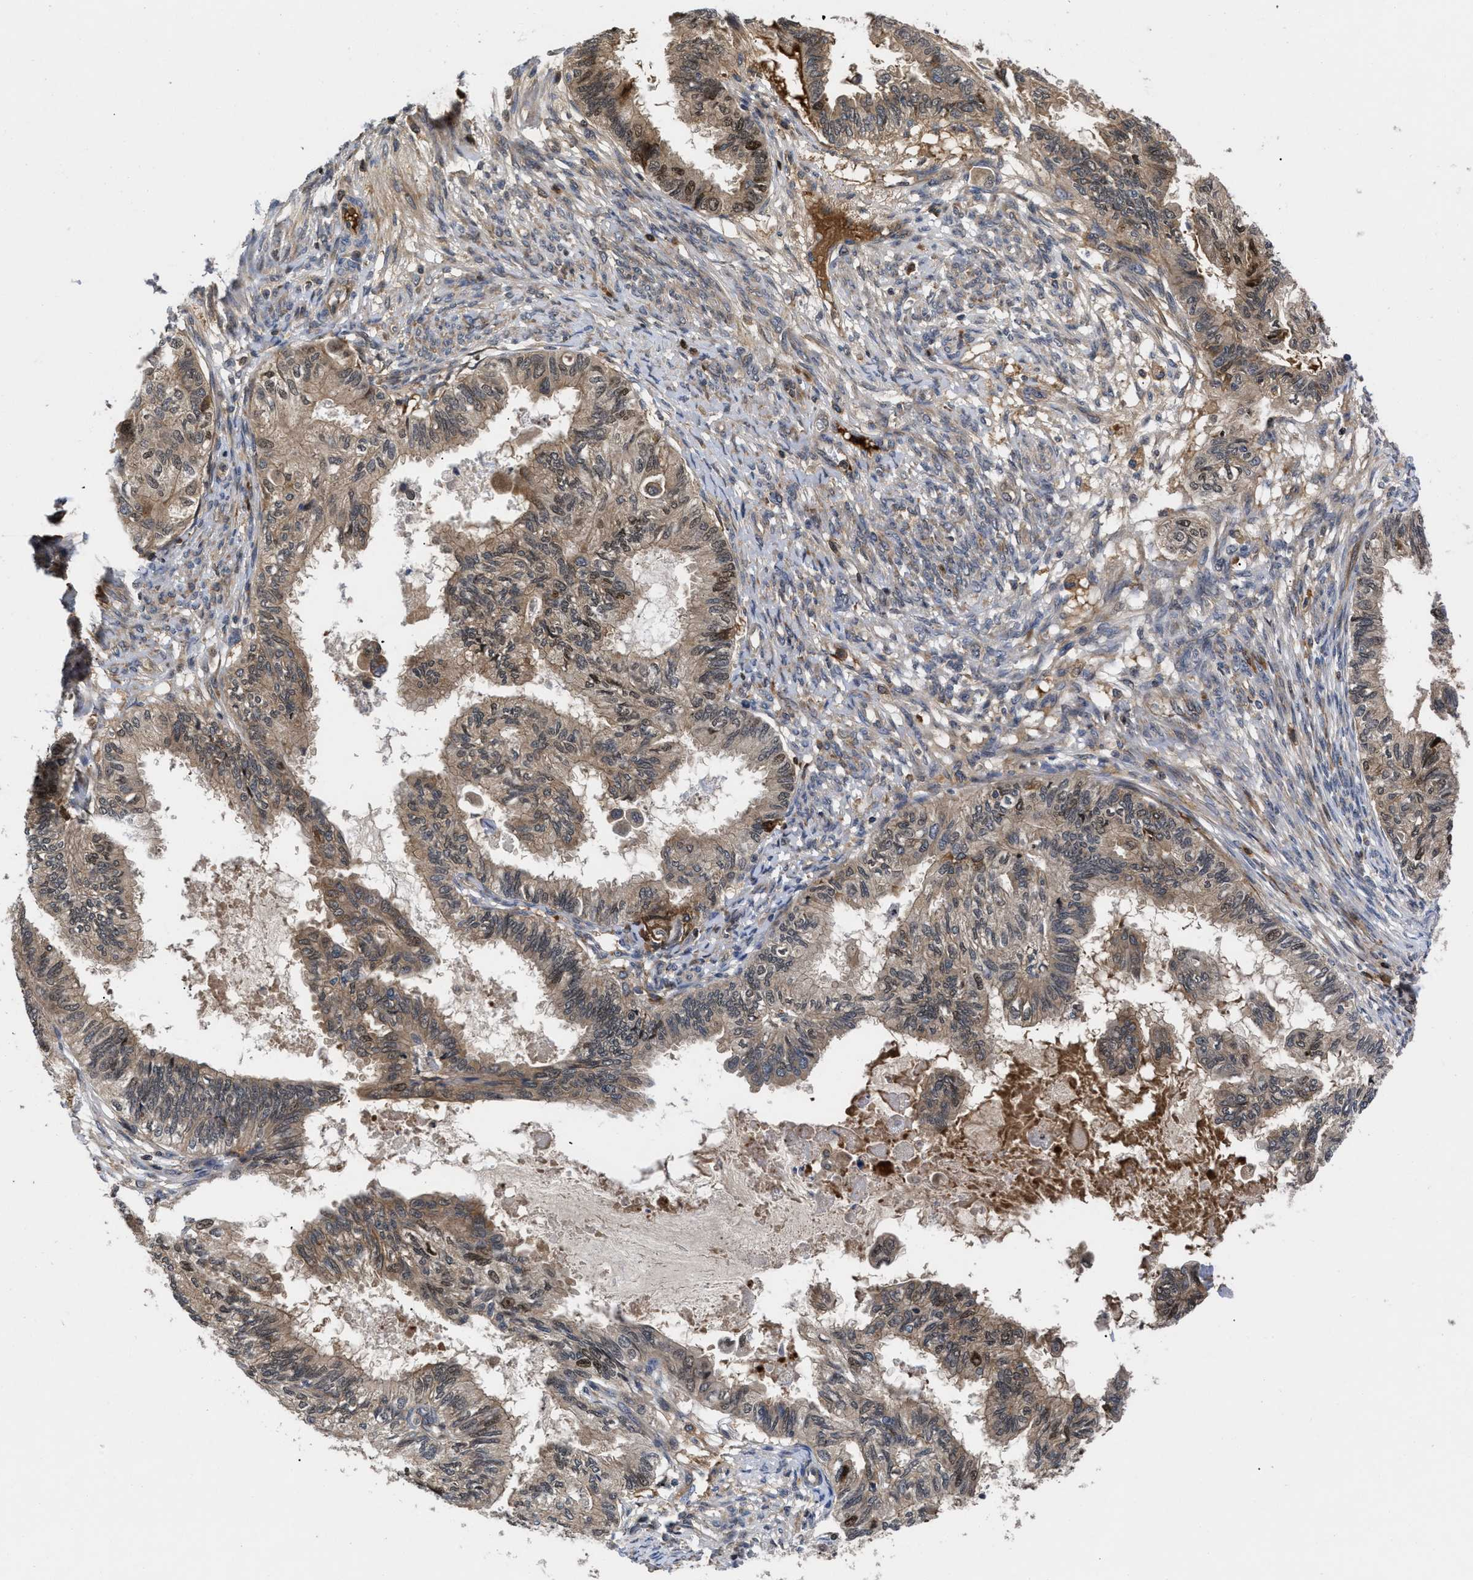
{"staining": {"intensity": "moderate", "quantity": ">75%", "location": "cytoplasmic/membranous,nuclear"}, "tissue": "cervical cancer", "cell_type": "Tumor cells", "image_type": "cancer", "snomed": [{"axis": "morphology", "description": "Normal tissue, NOS"}, {"axis": "morphology", "description": "Adenocarcinoma, NOS"}, {"axis": "topography", "description": "Cervix"}, {"axis": "topography", "description": "Endometrium"}], "caption": "An immunohistochemistry (IHC) photomicrograph of tumor tissue is shown. Protein staining in brown shows moderate cytoplasmic/membranous and nuclear positivity in cervical cancer (adenocarcinoma) within tumor cells. (DAB = brown stain, brightfield microscopy at high magnification).", "gene": "FAM200A", "patient": {"sex": "female", "age": 86}}